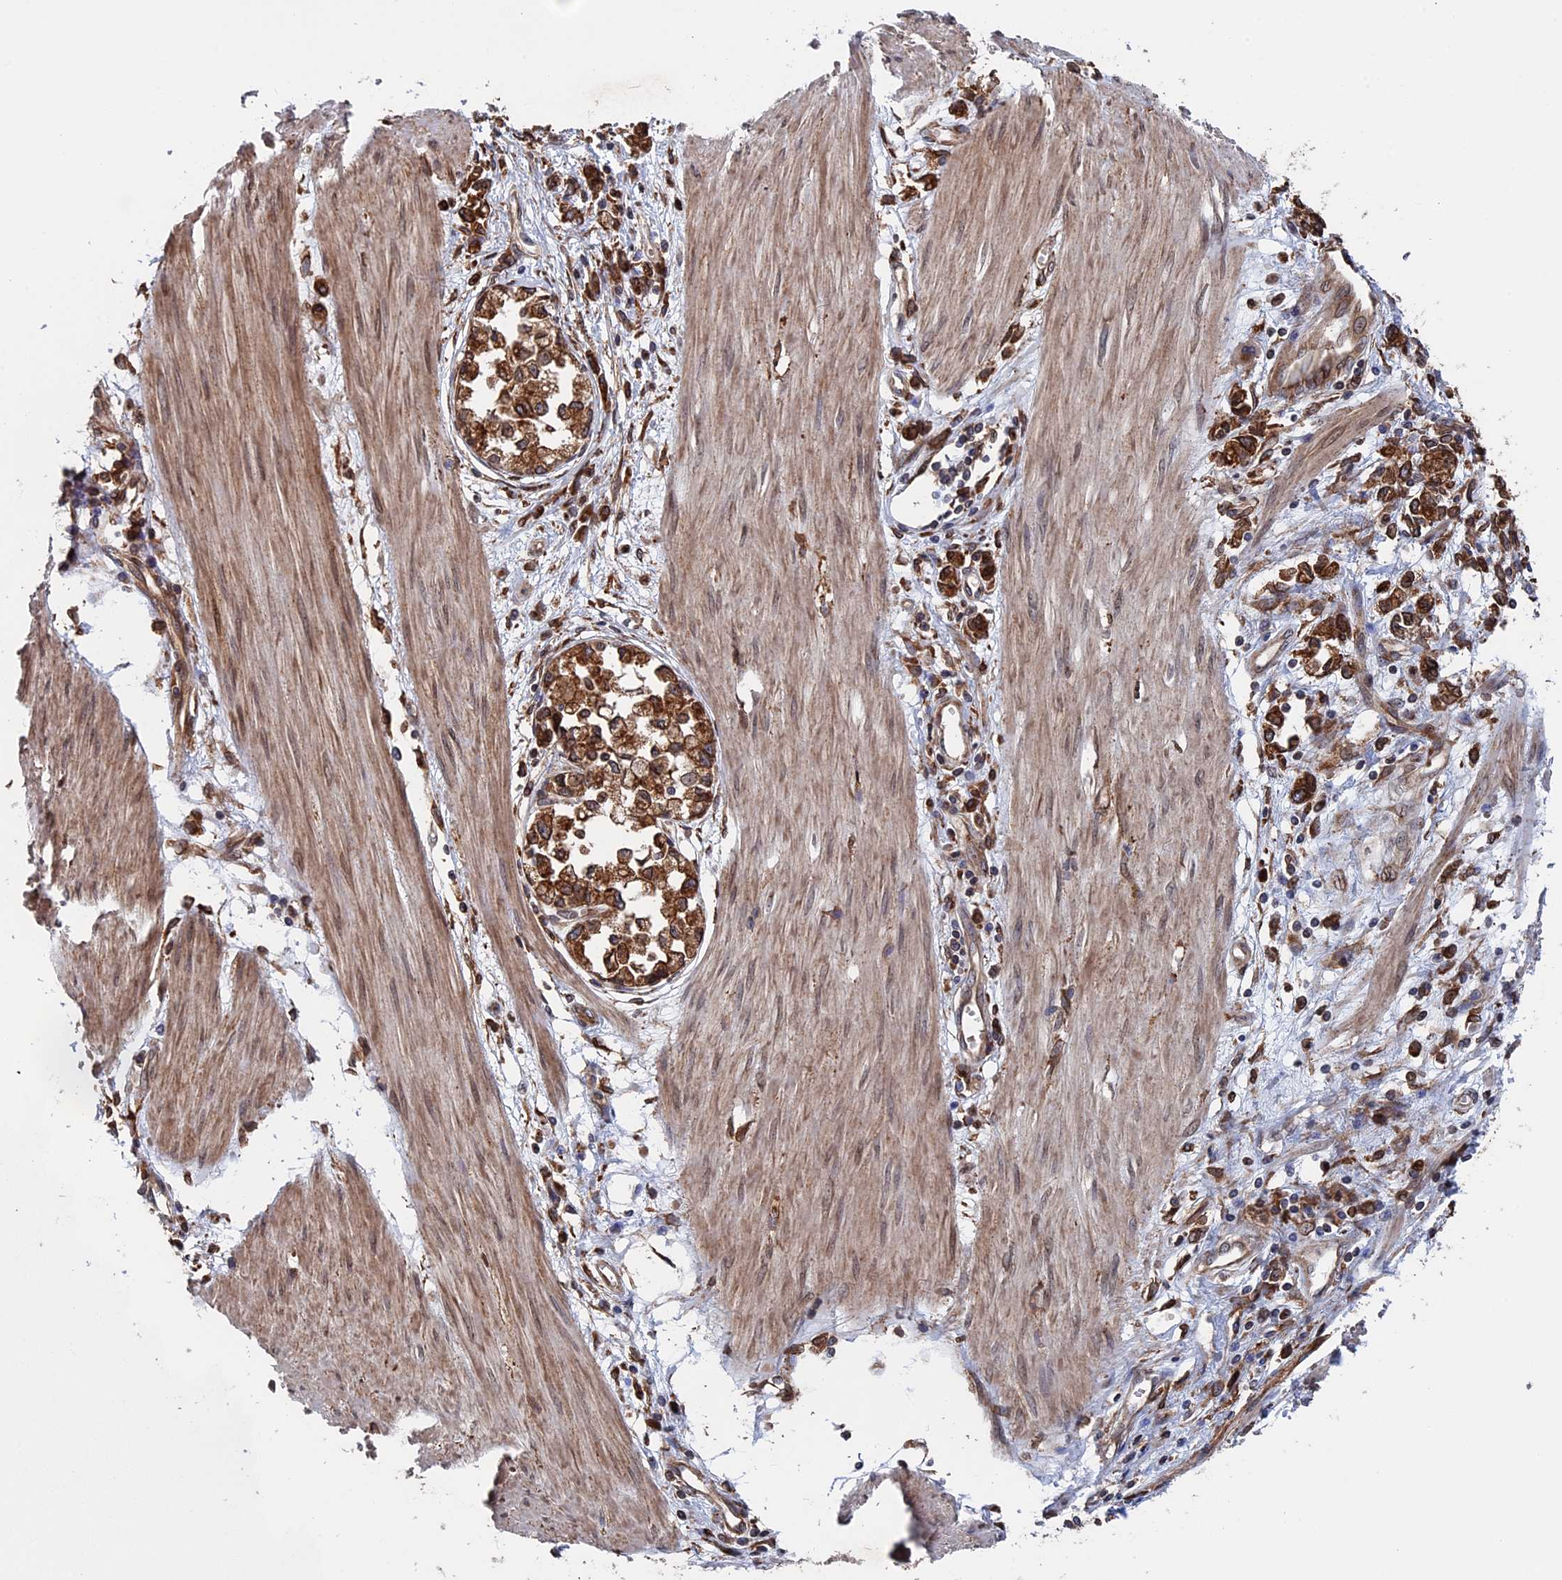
{"staining": {"intensity": "strong", "quantity": ">75%", "location": "cytoplasmic/membranous"}, "tissue": "stomach cancer", "cell_type": "Tumor cells", "image_type": "cancer", "snomed": [{"axis": "morphology", "description": "Adenocarcinoma, NOS"}, {"axis": "topography", "description": "Stomach"}], "caption": "Brown immunohistochemical staining in human stomach cancer exhibits strong cytoplasmic/membranous staining in about >75% of tumor cells.", "gene": "RPUSD1", "patient": {"sex": "female", "age": 76}}